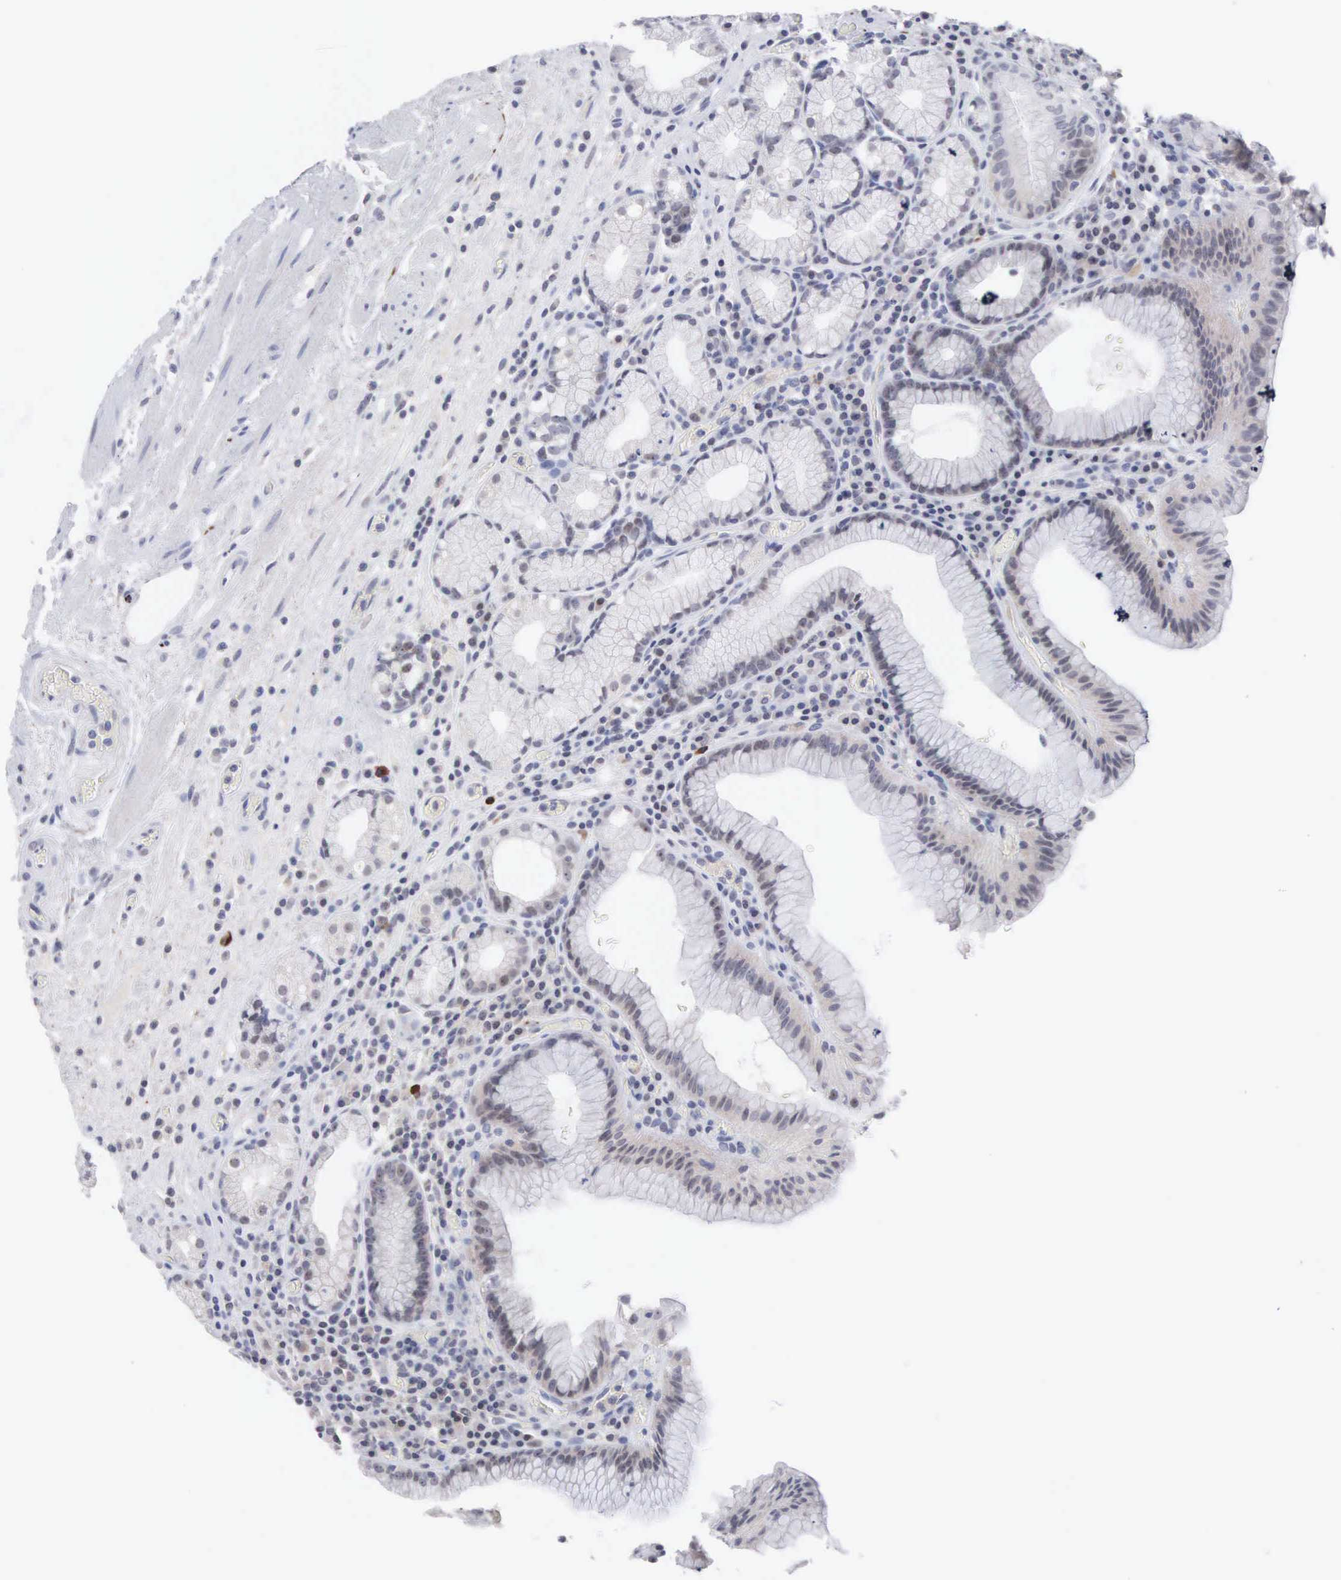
{"staining": {"intensity": "negative", "quantity": "none", "location": "none"}, "tissue": "stomach", "cell_type": "Glandular cells", "image_type": "normal", "snomed": [{"axis": "morphology", "description": "Normal tissue, NOS"}, {"axis": "topography", "description": "Stomach, lower"}, {"axis": "topography", "description": "Duodenum"}], "caption": "DAB immunohistochemical staining of normal human stomach reveals no significant positivity in glandular cells. (Immunohistochemistry (ihc), brightfield microscopy, high magnification).", "gene": "ACOT4", "patient": {"sex": "male", "age": 84}}